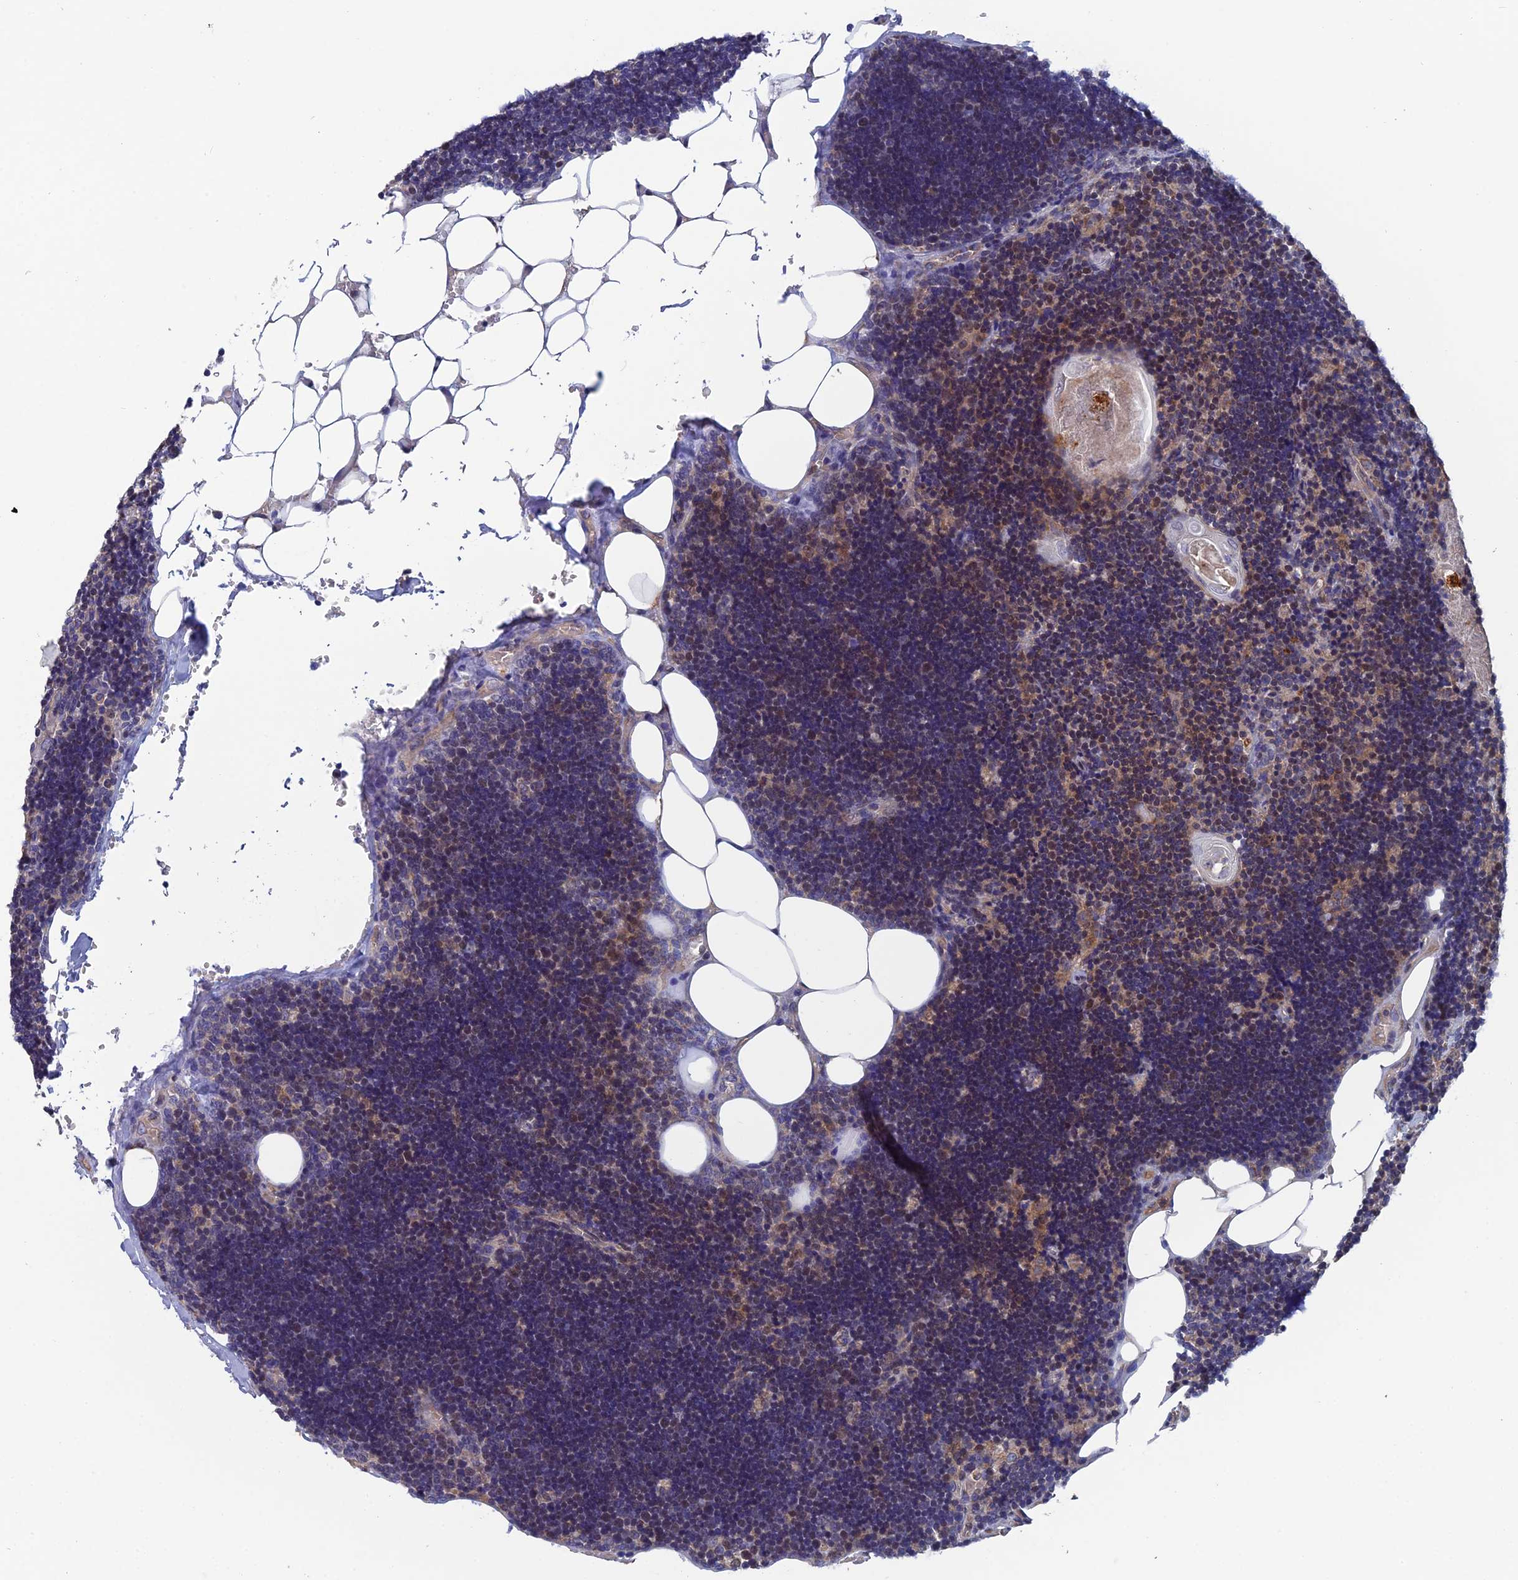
{"staining": {"intensity": "weak", "quantity": "25%-75%", "location": "cytoplasmic/membranous"}, "tissue": "lymph node", "cell_type": "Non-germinal center cells", "image_type": "normal", "snomed": [{"axis": "morphology", "description": "Normal tissue, NOS"}, {"axis": "topography", "description": "Lymph node"}], "caption": "Lymph node stained for a protein (brown) displays weak cytoplasmic/membranous positive expression in about 25%-75% of non-germinal center cells.", "gene": "USP37", "patient": {"sex": "male", "age": 33}}